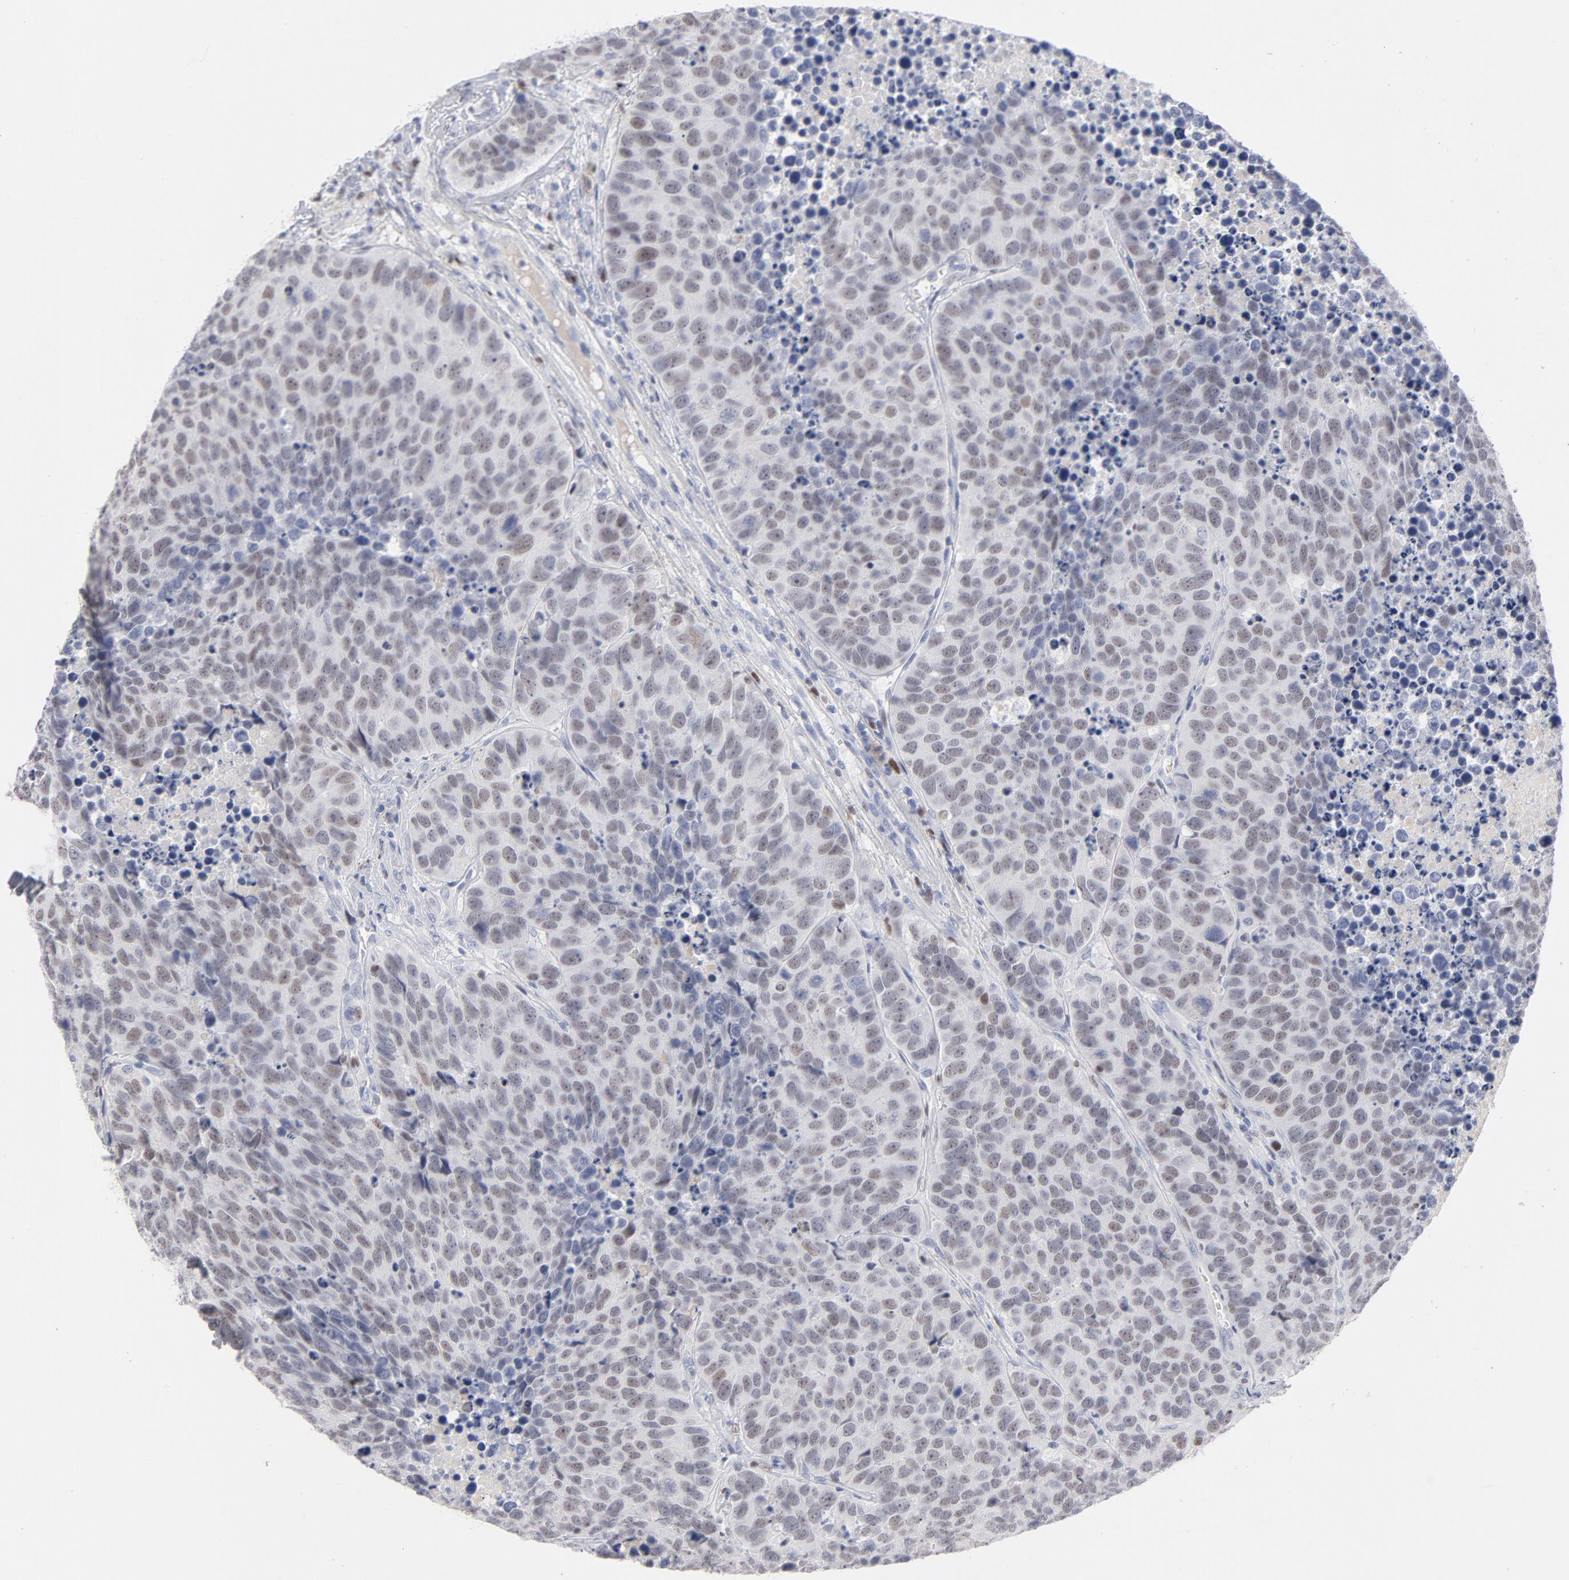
{"staining": {"intensity": "weak", "quantity": ">75%", "location": "nuclear"}, "tissue": "carcinoid", "cell_type": "Tumor cells", "image_type": "cancer", "snomed": [{"axis": "morphology", "description": "Carcinoid, malignant, NOS"}, {"axis": "topography", "description": "Lung"}], "caption": "A brown stain highlights weak nuclear expression of a protein in carcinoid tumor cells.", "gene": "MCM7", "patient": {"sex": "male", "age": 60}}